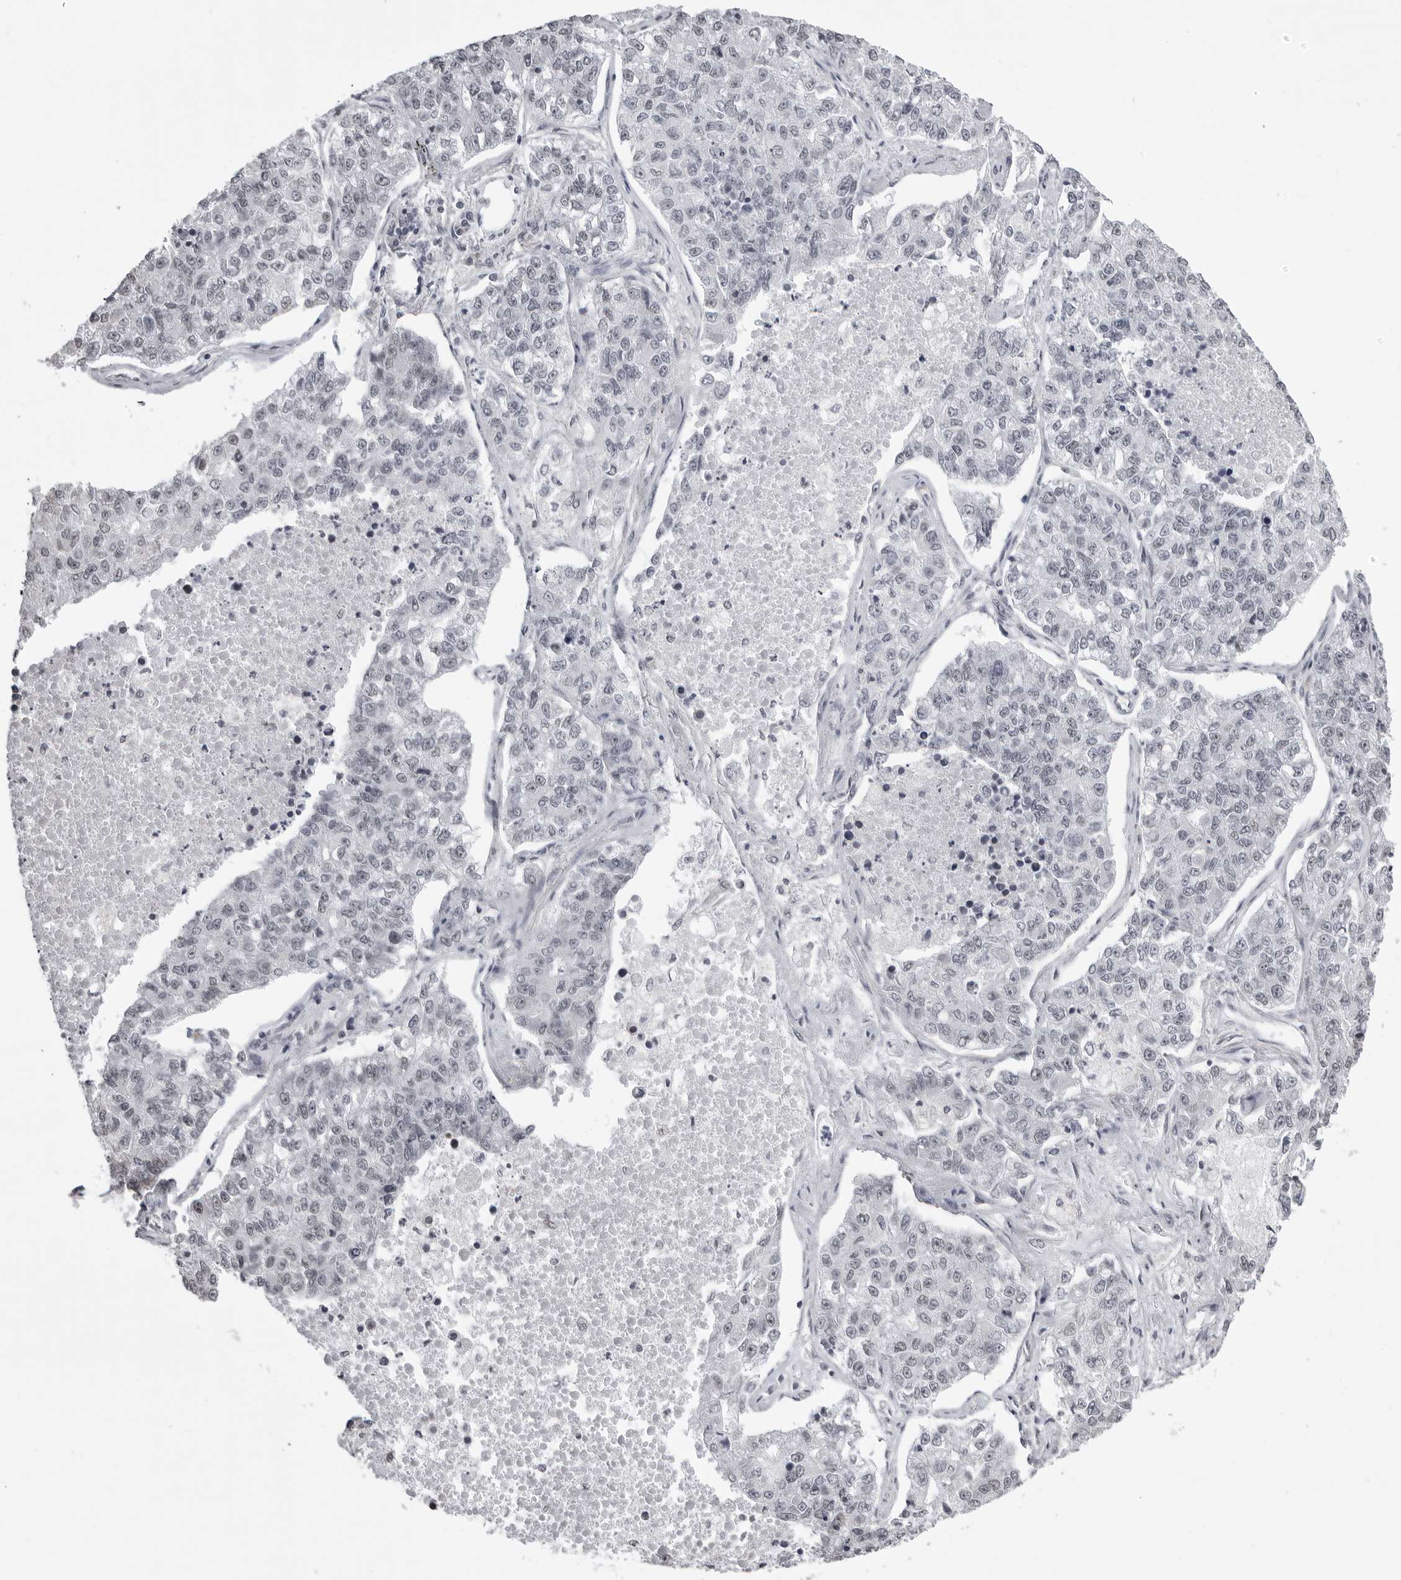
{"staining": {"intensity": "negative", "quantity": "none", "location": "none"}, "tissue": "lung cancer", "cell_type": "Tumor cells", "image_type": "cancer", "snomed": [{"axis": "morphology", "description": "Adenocarcinoma, NOS"}, {"axis": "topography", "description": "Lung"}], "caption": "Tumor cells show no significant staining in lung adenocarcinoma.", "gene": "WRAP53", "patient": {"sex": "male", "age": 49}}